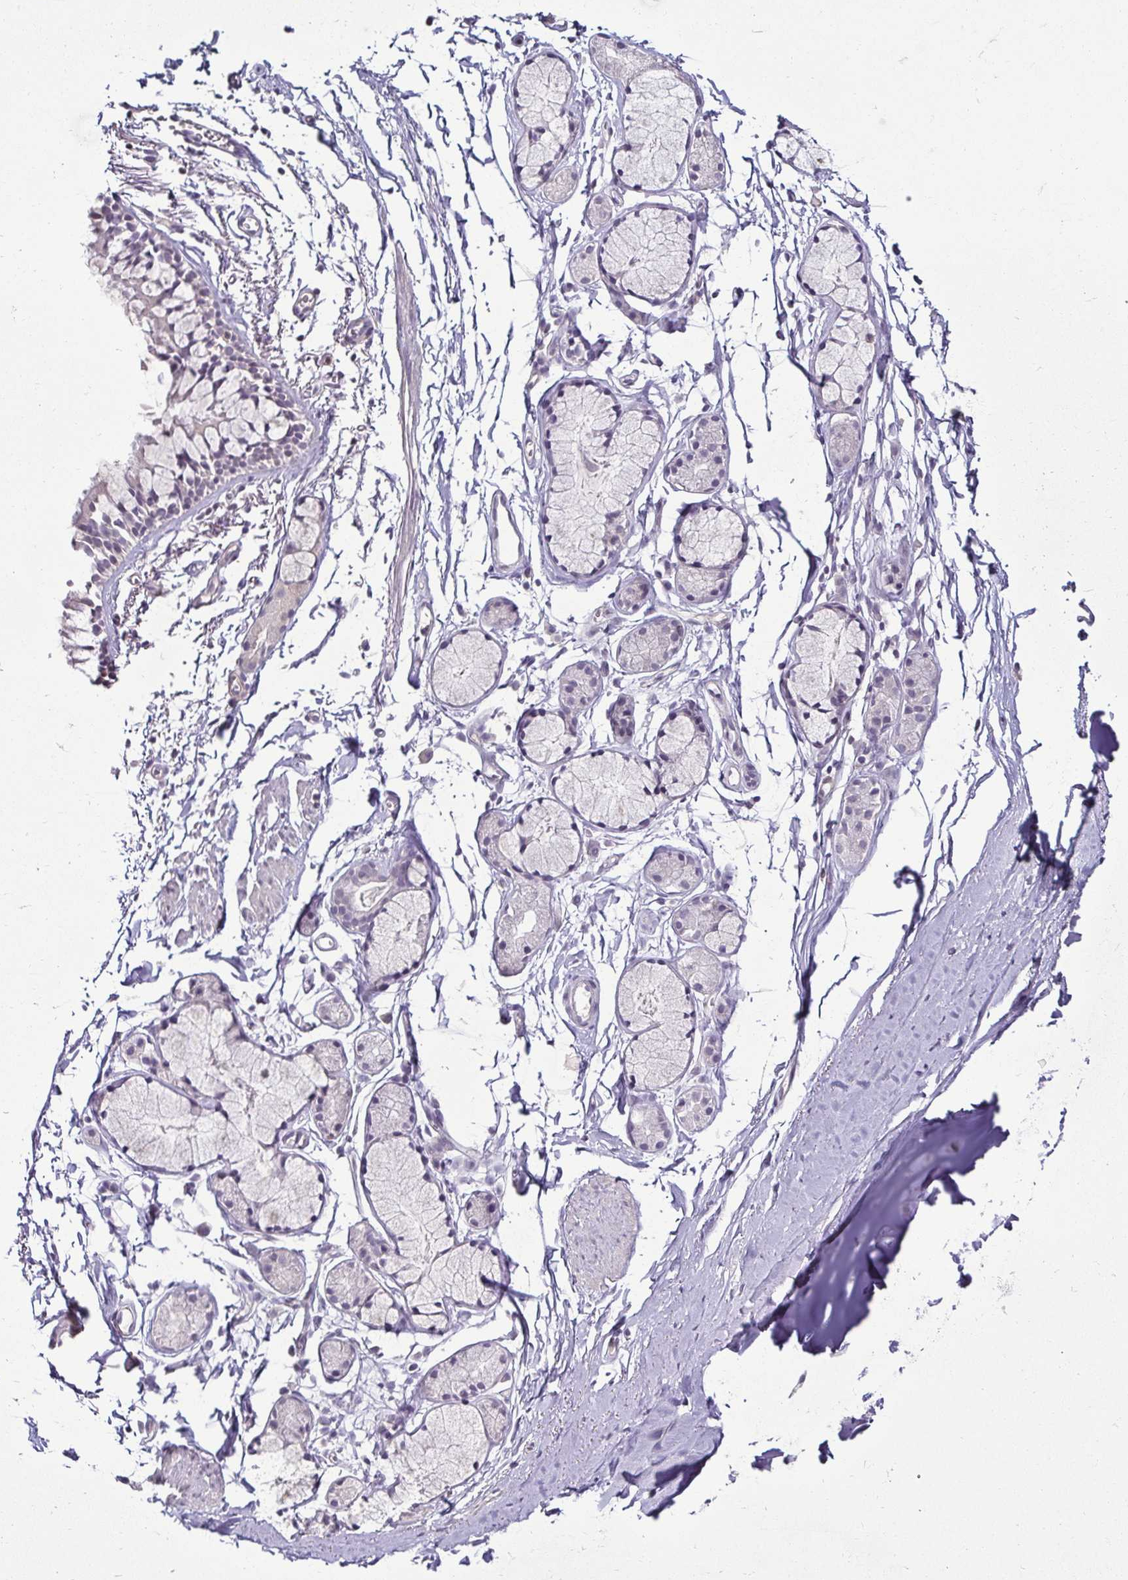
{"staining": {"intensity": "negative", "quantity": "none", "location": "none"}, "tissue": "adipose tissue", "cell_type": "Adipocytes", "image_type": "normal", "snomed": [{"axis": "morphology", "description": "Normal tissue, NOS"}, {"axis": "topography", "description": "Cartilage tissue"}, {"axis": "topography", "description": "Bronchus"}, {"axis": "topography", "description": "Peripheral nerve tissue"}], "caption": "Immunohistochemistry micrograph of unremarkable adipose tissue: adipose tissue stained with DAB demonstrates no significant protein expression in adipocytes.", "gene": "HOPX", "patient": {"sex": "female", "age": 59}}